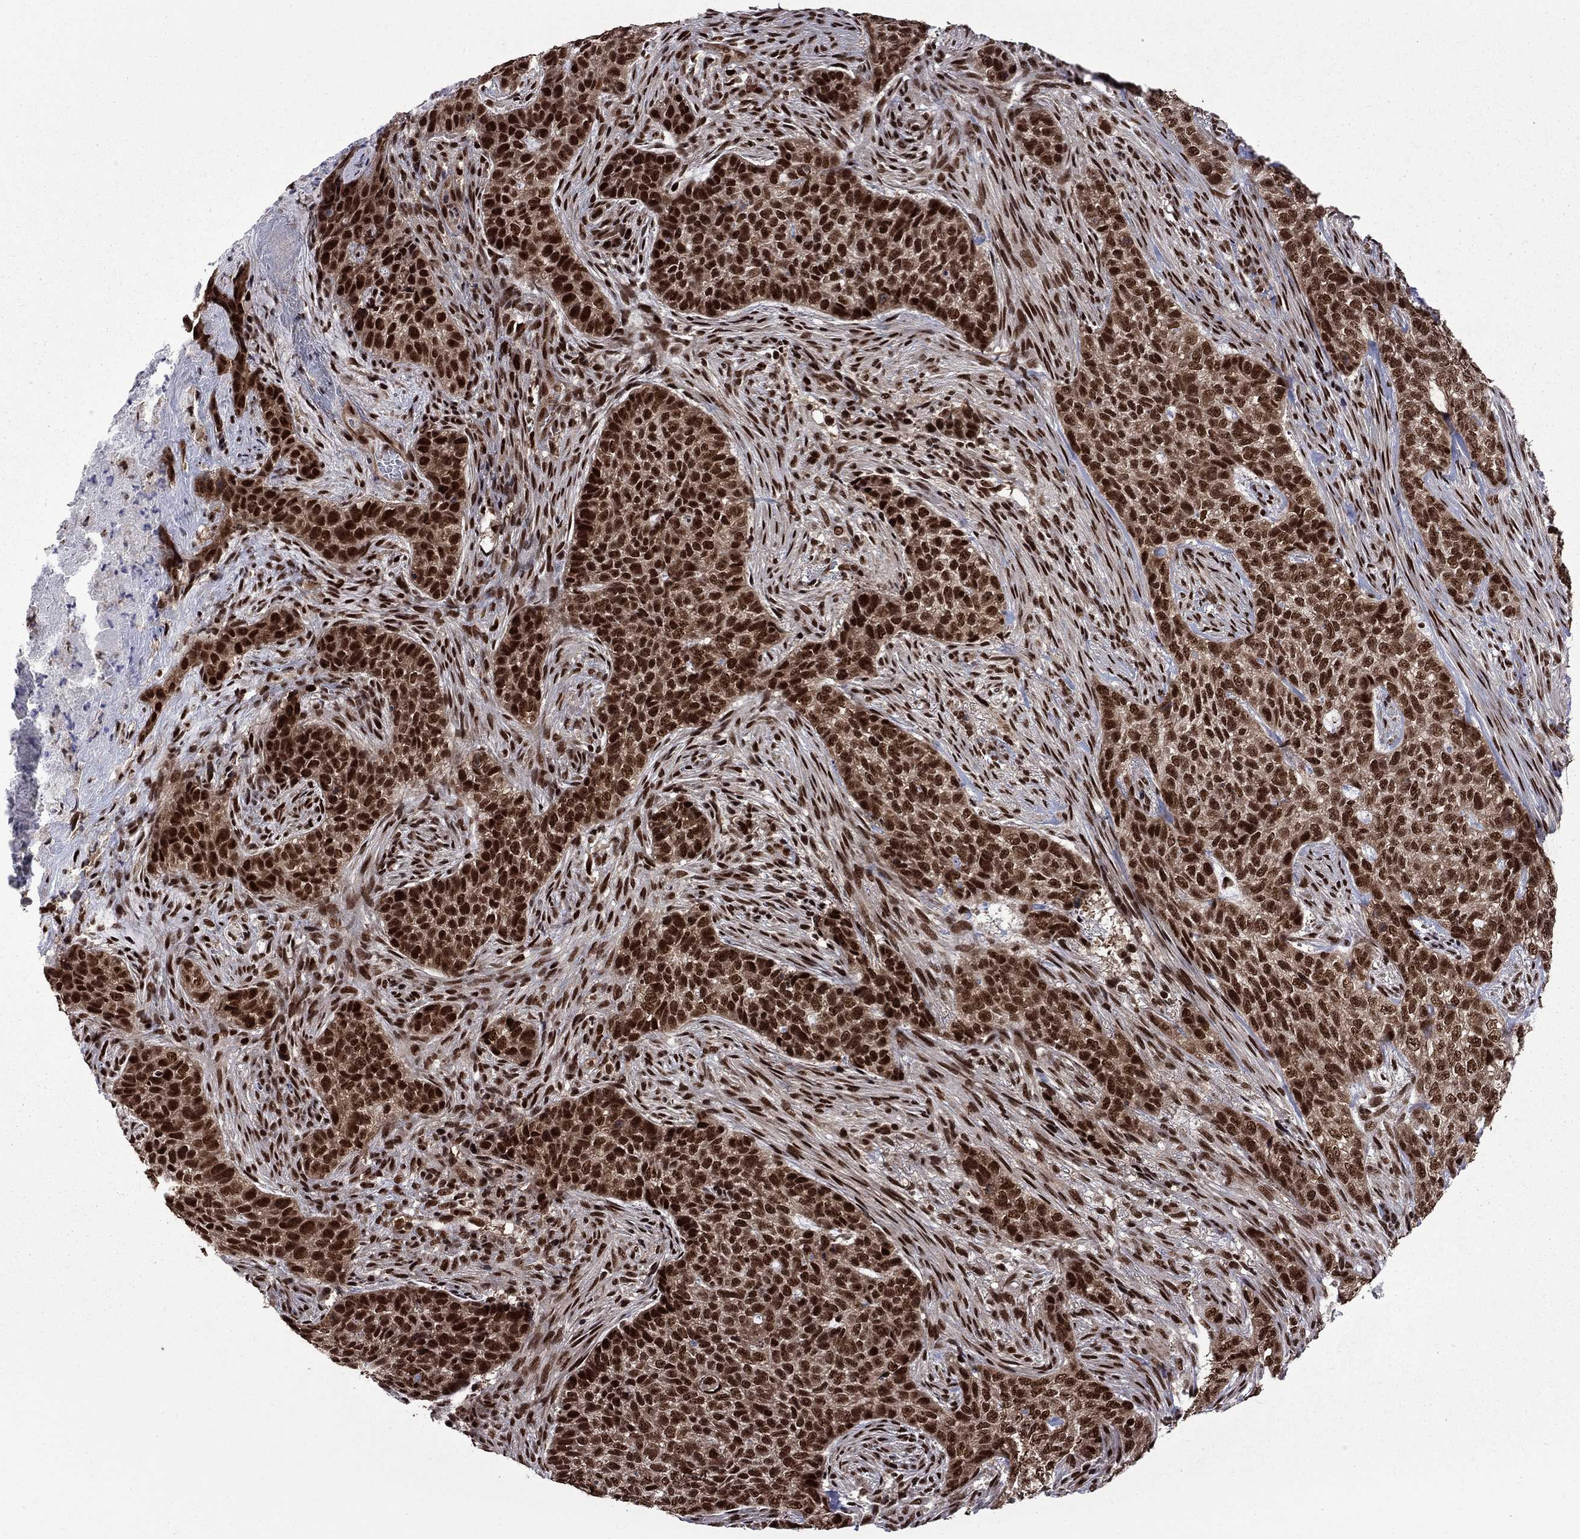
{"staining": {"intensity": "strong", "quantity": ">75%", "location": "nuclear"}, "tissue": "skin cancer", "cell_type": "Tumor cells", "image_type": "cancer", "snomed": [{"axis": "morphology", "description": "Basal cell carcinoma"}, {"axis": "topography", "description": "Skin"}], "caption": "IHC of skin basal cell carcinoma reveals high levels of strong nuclear positivity in about >75% of tumor cells.", "gene": "MED25", "patient": {"sex": "female", "age": 69}}